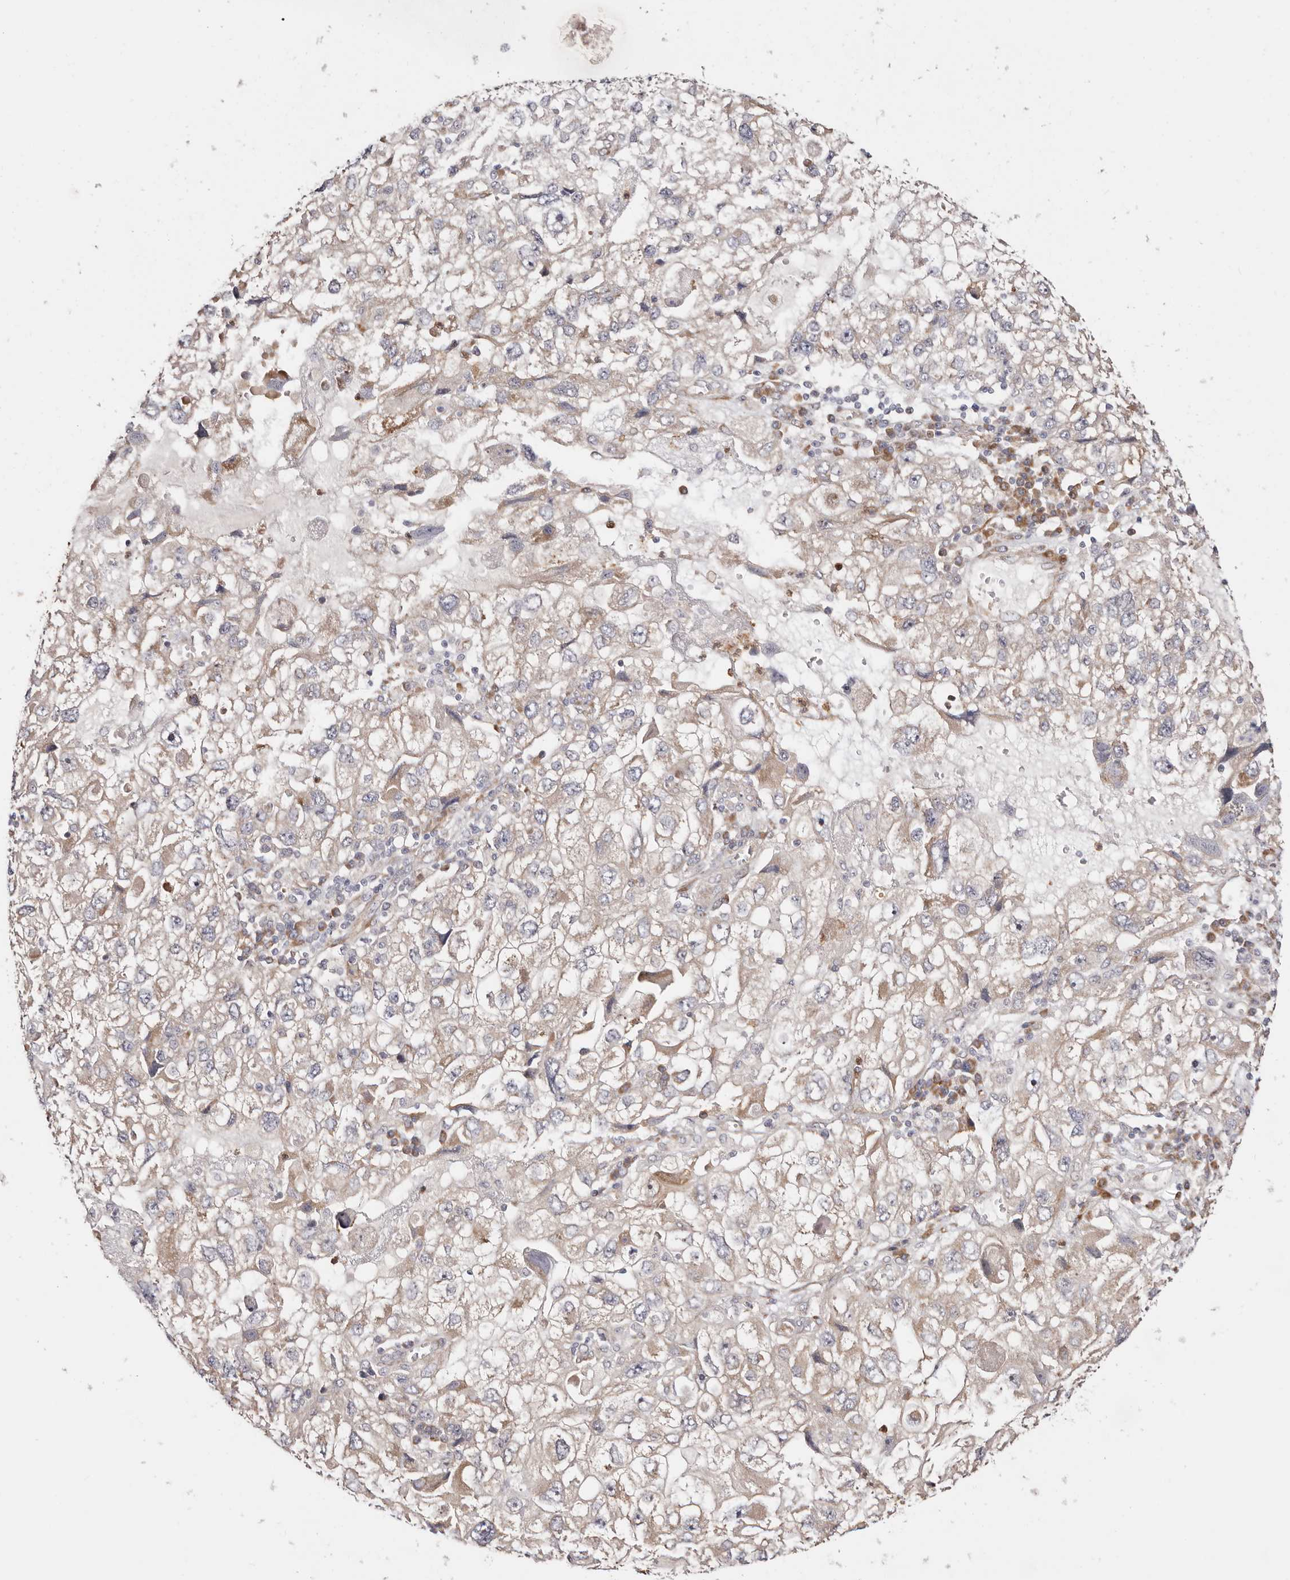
{"staining": {"intensity": "weak", "quantity": ">75%", "location": "cytoplasmic/membranous"}, "tissue": "endometrial cancer", "cell_type": "Tumor cells", "image_type": "cancer", "snomed": [{"axis": "morphology", "description": "Adenocarcinoma, NOS"}, {"axis": "topography", "description": "Endometrium"}], "caption": "Human endometrial adenocarcinoma stained with a brown dye displays weak cytoplasmic/membranous positive expression in about >75% of tumor cells.", "gene": "BCL2L15", "patient": {"sex": "female", "age": 49}}